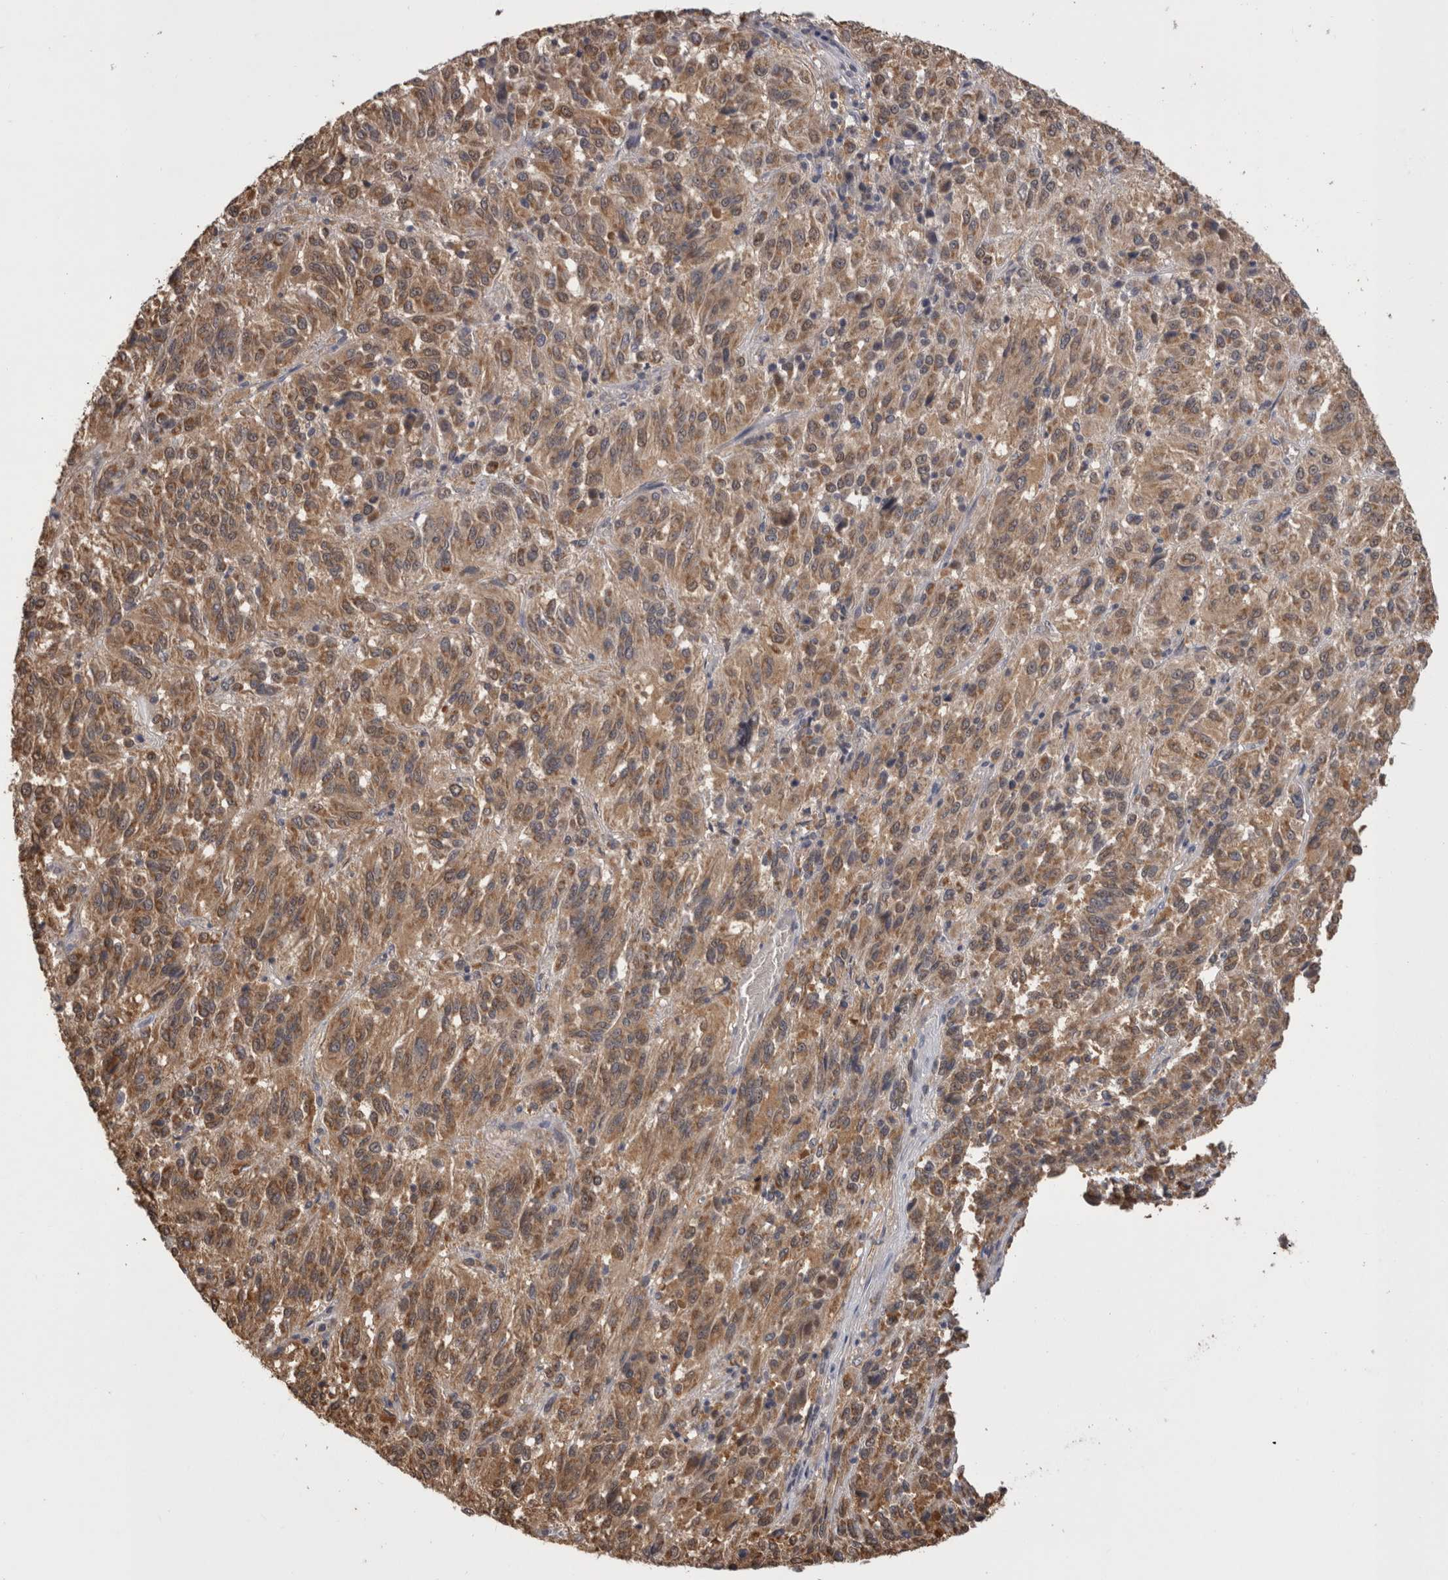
{"staining": {"intensity": "moderate", "quantity": ">75%", "location": "cytoplasmic/membranous"}, "tissue": "melanoma", "cell_type": "Tumor cells", "image_type": "cancer", "snomed": [{"axis": "morphology", "description": "Malignant melanoma, Metastatic site"}, {"axis": "topography", "description": "Lung"}], "caption": "Moderate cytoplasmic/membranous expression is present in about >75% of tumor cells in malignant melanoma (metastatic site).", "gene": "PREP", "patient": {"sex": "male", "age": 64}}